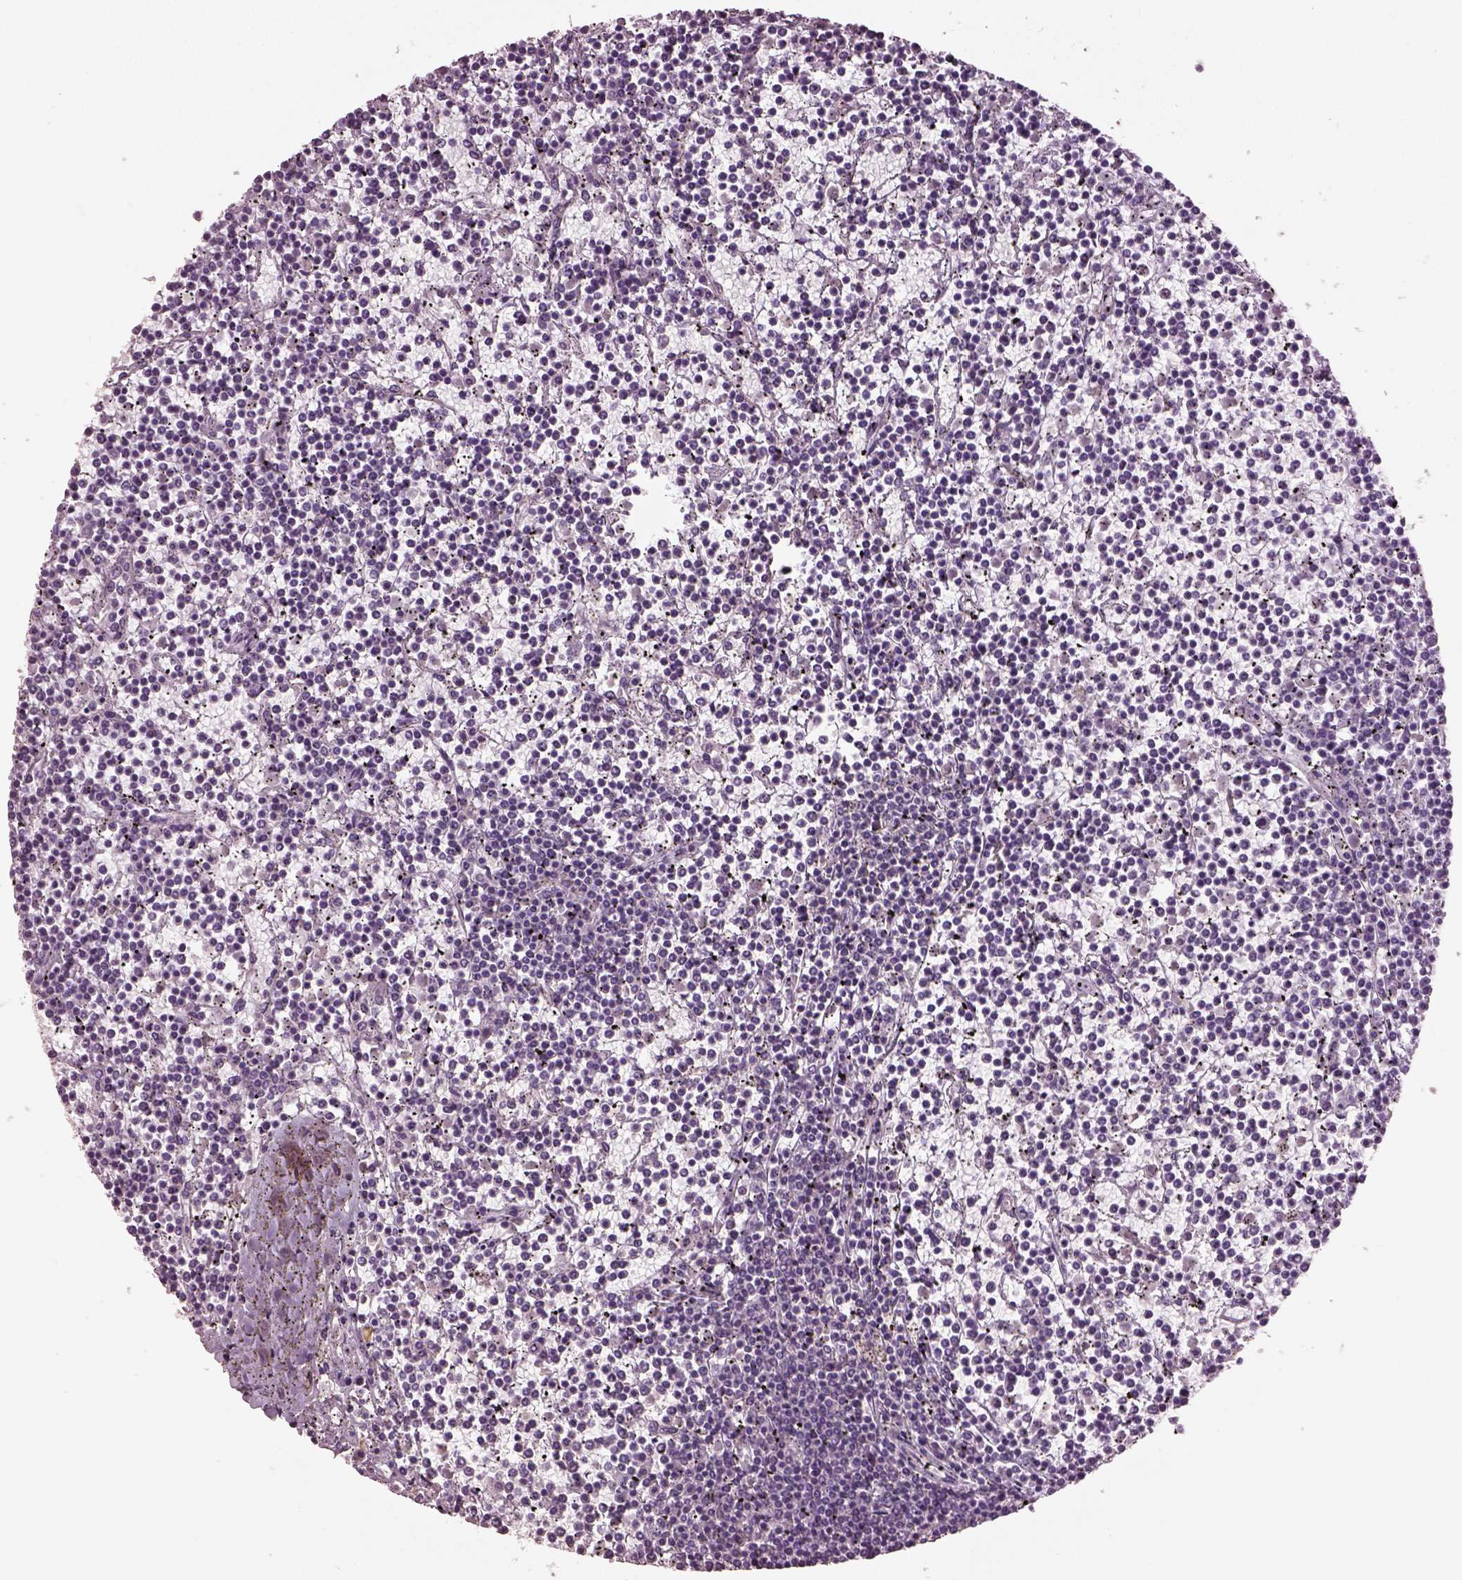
{"staining": {"intensity": "negative", "quantity": "none", "location": "none"}, "tissue": "lymphoma", "cell_type": "Tumor cells", "image_type": "cancer", "snomed": [{"axis": "morphology", "description": "Malignant lymphoma, non-Hodgkin's type, Low grade"}, {"axis": "topography", "description": "Spleen"}], "caption": "This is an immunohistochemistry photomicrograph of lymphoma. There is no positivity in tumor cells.", "gene": "KCNIP3", "patient": {"sex": "female", "age": 19}}